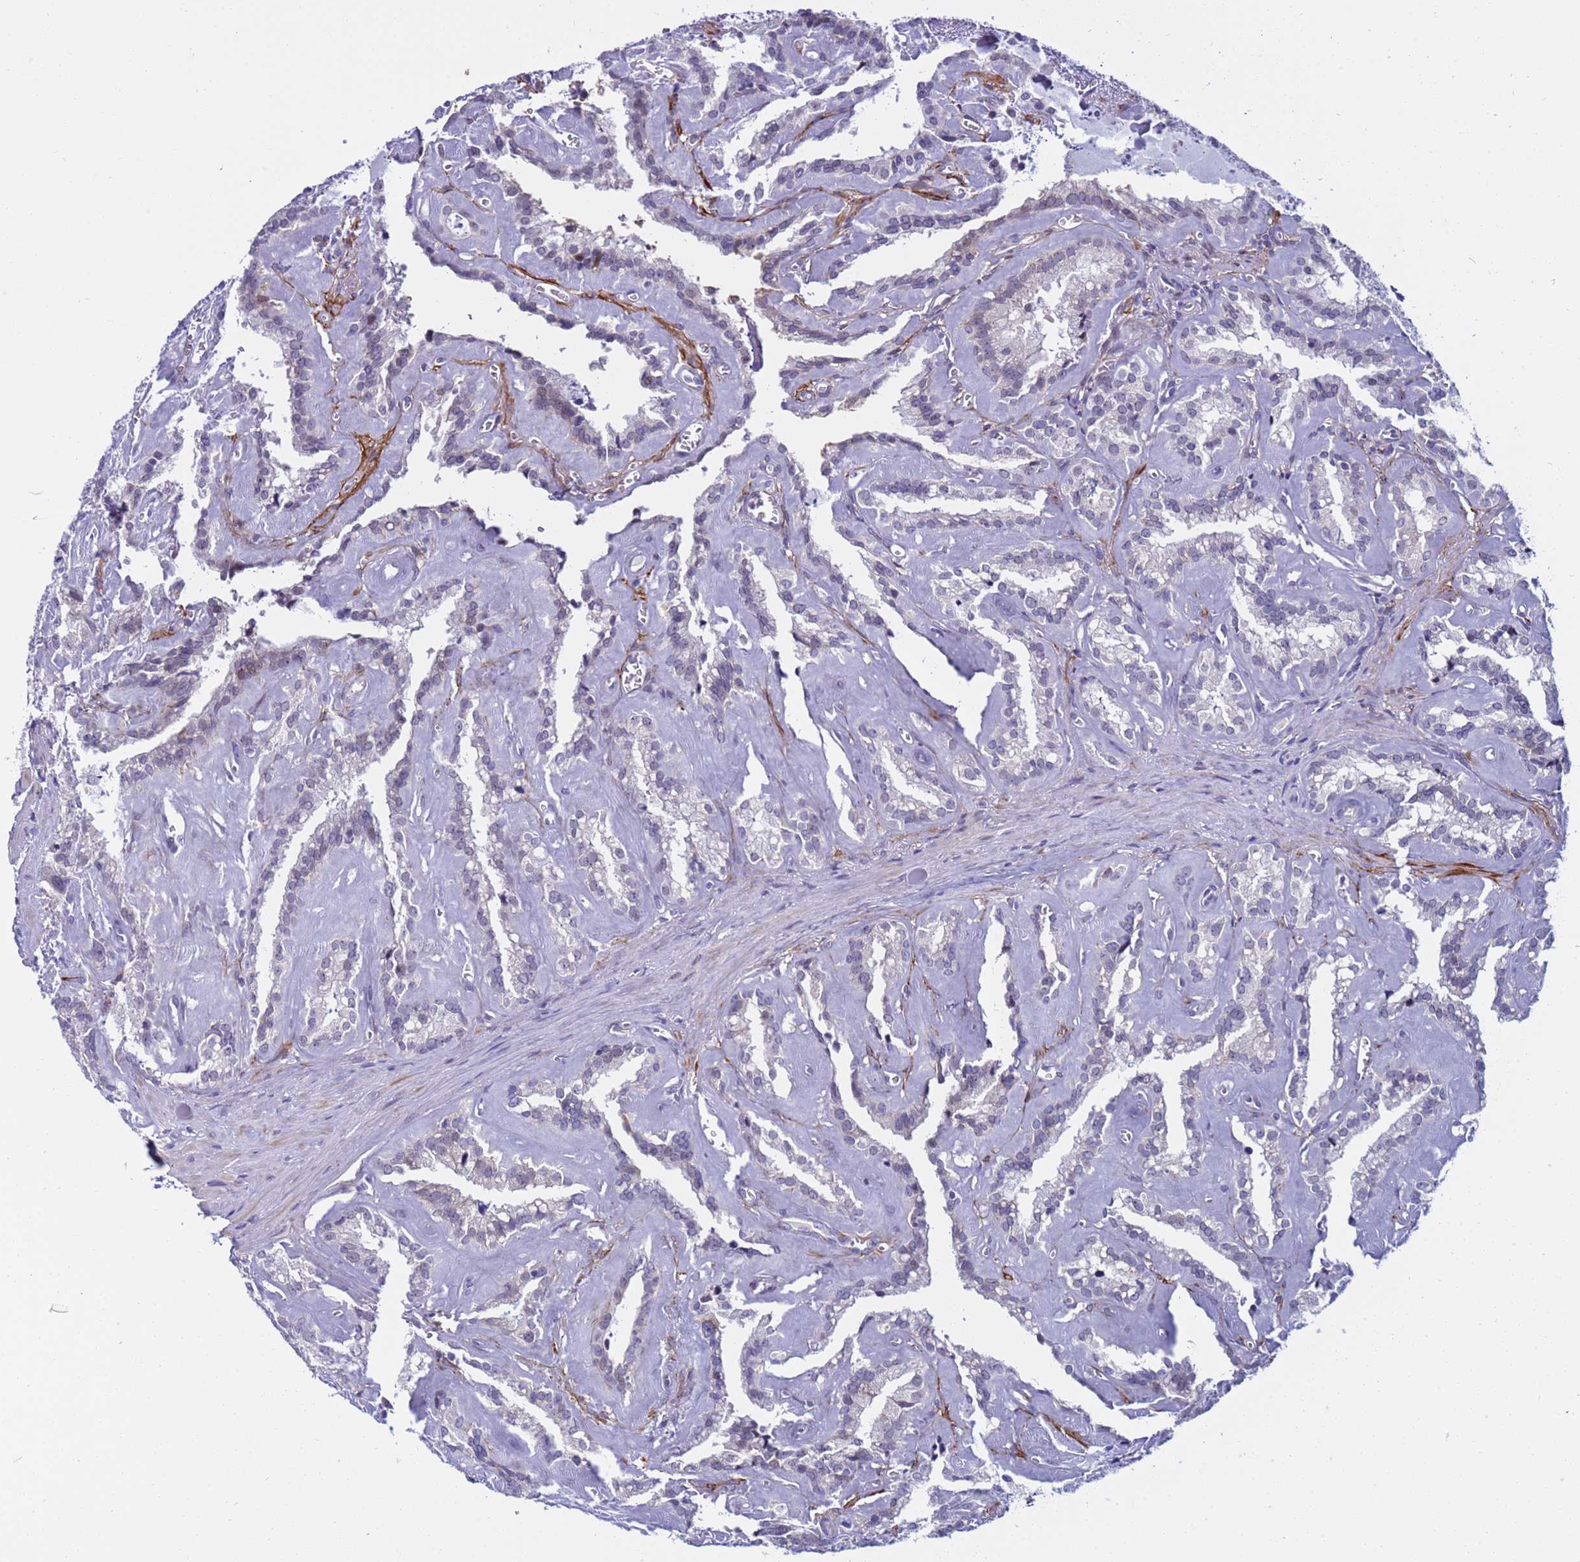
{"staining": {"intensity": "negative", "quantity": "none", "location": "none"}, "tissue": "seminal vesicle", "cell_type": "Glandular cells", "image_type": "normal", "snomed": [{"axis": "morphology", "description": "Normal tissue, NOS"}, {"axis": "topography", "description": "Prostate"}, {"axis": "topography", "description": "Seminal veicle"}], "caption": "DAB immunohistochemical staining of benign seminal vesicle shows no significant positivity in glandular cells.", "gene": "LRATD1", "patient": {"sex": "male", "age": 59}}